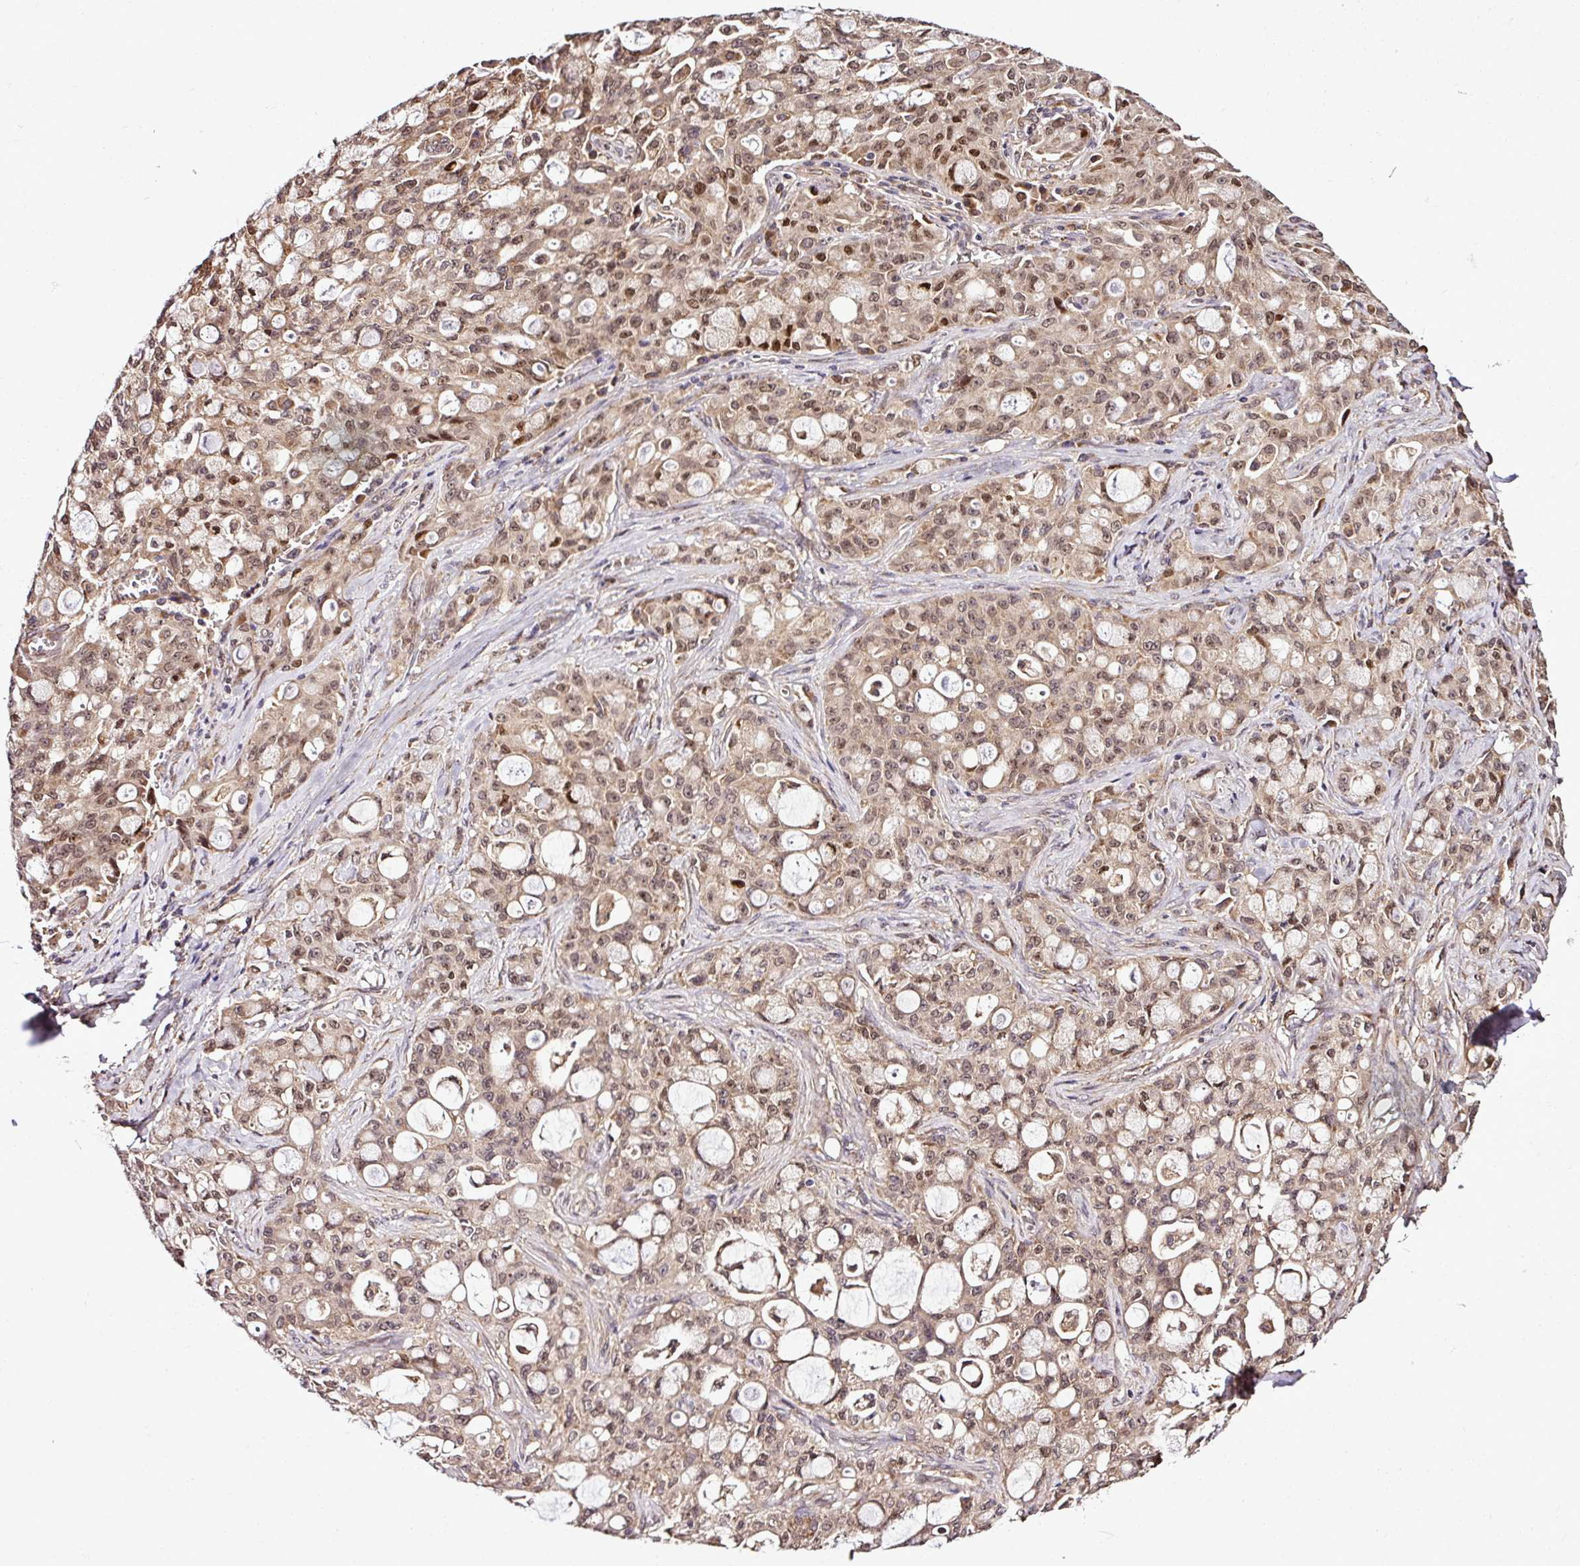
{"staining": {"intensity": "moderate", "quantity": ">75%", "location": "cytoplasmic/membranous,nuclear"}, "tissue": "lung cancer", "cell_type": "Tumor cells", "image_type": "cancer", "snomed": [{"axis": "morphology", "description": "Adenocarcinoma, NOS"}, {"axis": "topography", "description": "Lung"}], "caption": "A high-resolution photomicrograph shows immunohistochemistry (IHC) staining of lung adenocarcinoma, which reveals moderate cytoplasmic/membranous and nuclear positivity in approximately >75% of tumor cells.", "gene": "FAM153A", "patient": {"sex": "female", "age": 44}}